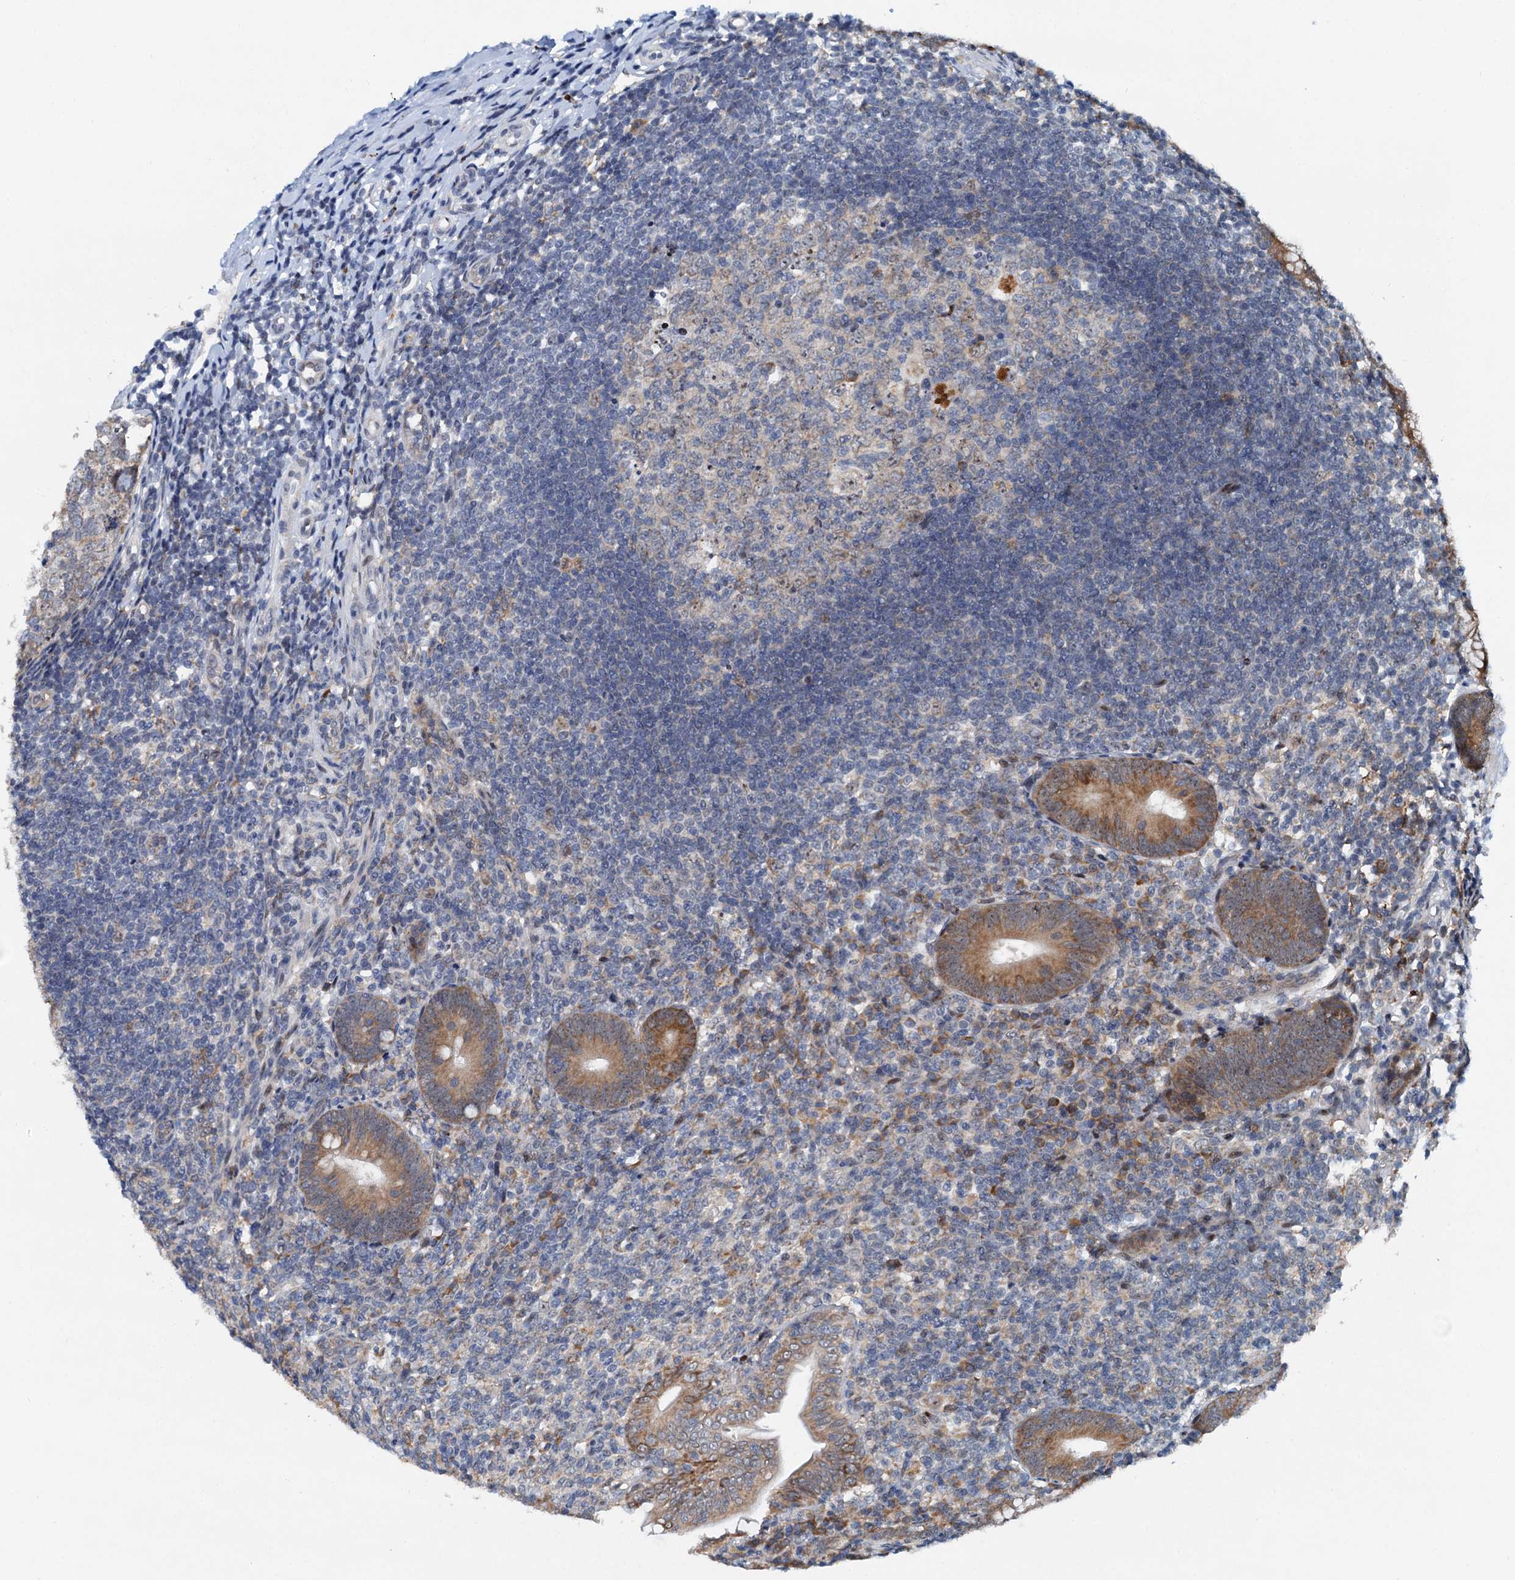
{"staining": {"intensity": "moderate", "quantity": ">75%", "location": "cytoplasmic/membranous"}, "tissue": "appendix", "cell_type": "Glandular cells", "image_type": "normal", "snomed": [{"axis": "morphology", "description": "Normal tissue, NOS"}, {"axis": "topography", "description": "Appendix"}], "caption": "Immunohistochemistry micrograph of normal human appendix stained for a protein (brown), which displays medium levels of moderate cytoplasmic/membranous positivity in about >75% of glandular cells.", "gene": "DNAJC21", "patient": {"sex": "male", "age": 14}}